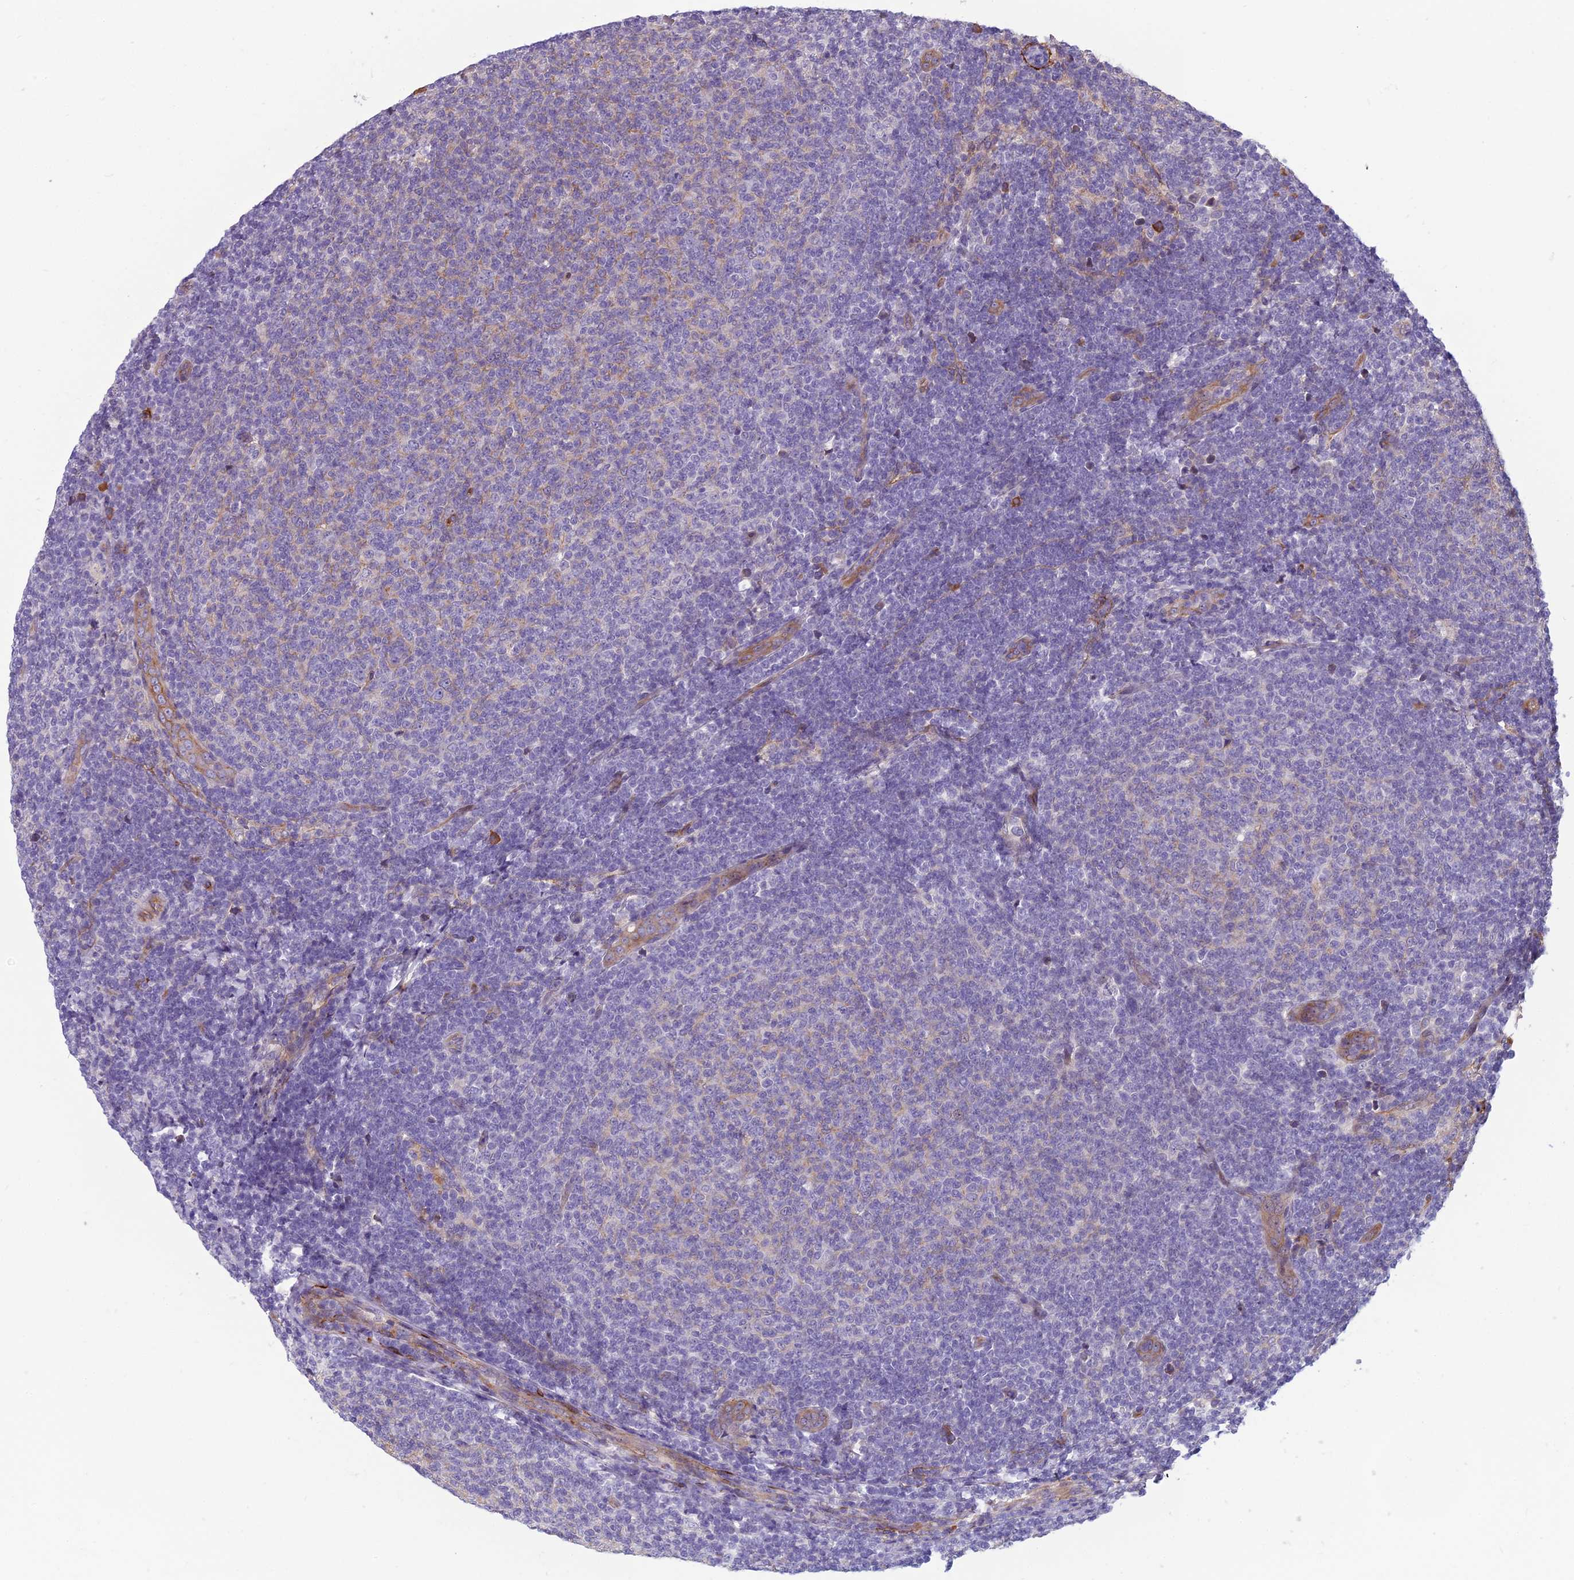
{"staining": {"intensity": "negative", "quantity": "none", "location": "none"}, "tissue": "lymphoma", "cell_type": "Tumor cells", "image_type": "cancer", "snomed": [{"axis": "morphology", "description": "Malignant lymphoma, non-Hodgkin's type, Low grade"}, {"axis": "topography", "description": "Lymph node"}], "caption": "This is an immunohistochemistry (IHC) micrograph of human lymphoma. There is no expression in tumor cells.", "gene": "TSPAN15", "patient": {"sex": "male", "age": 66}}